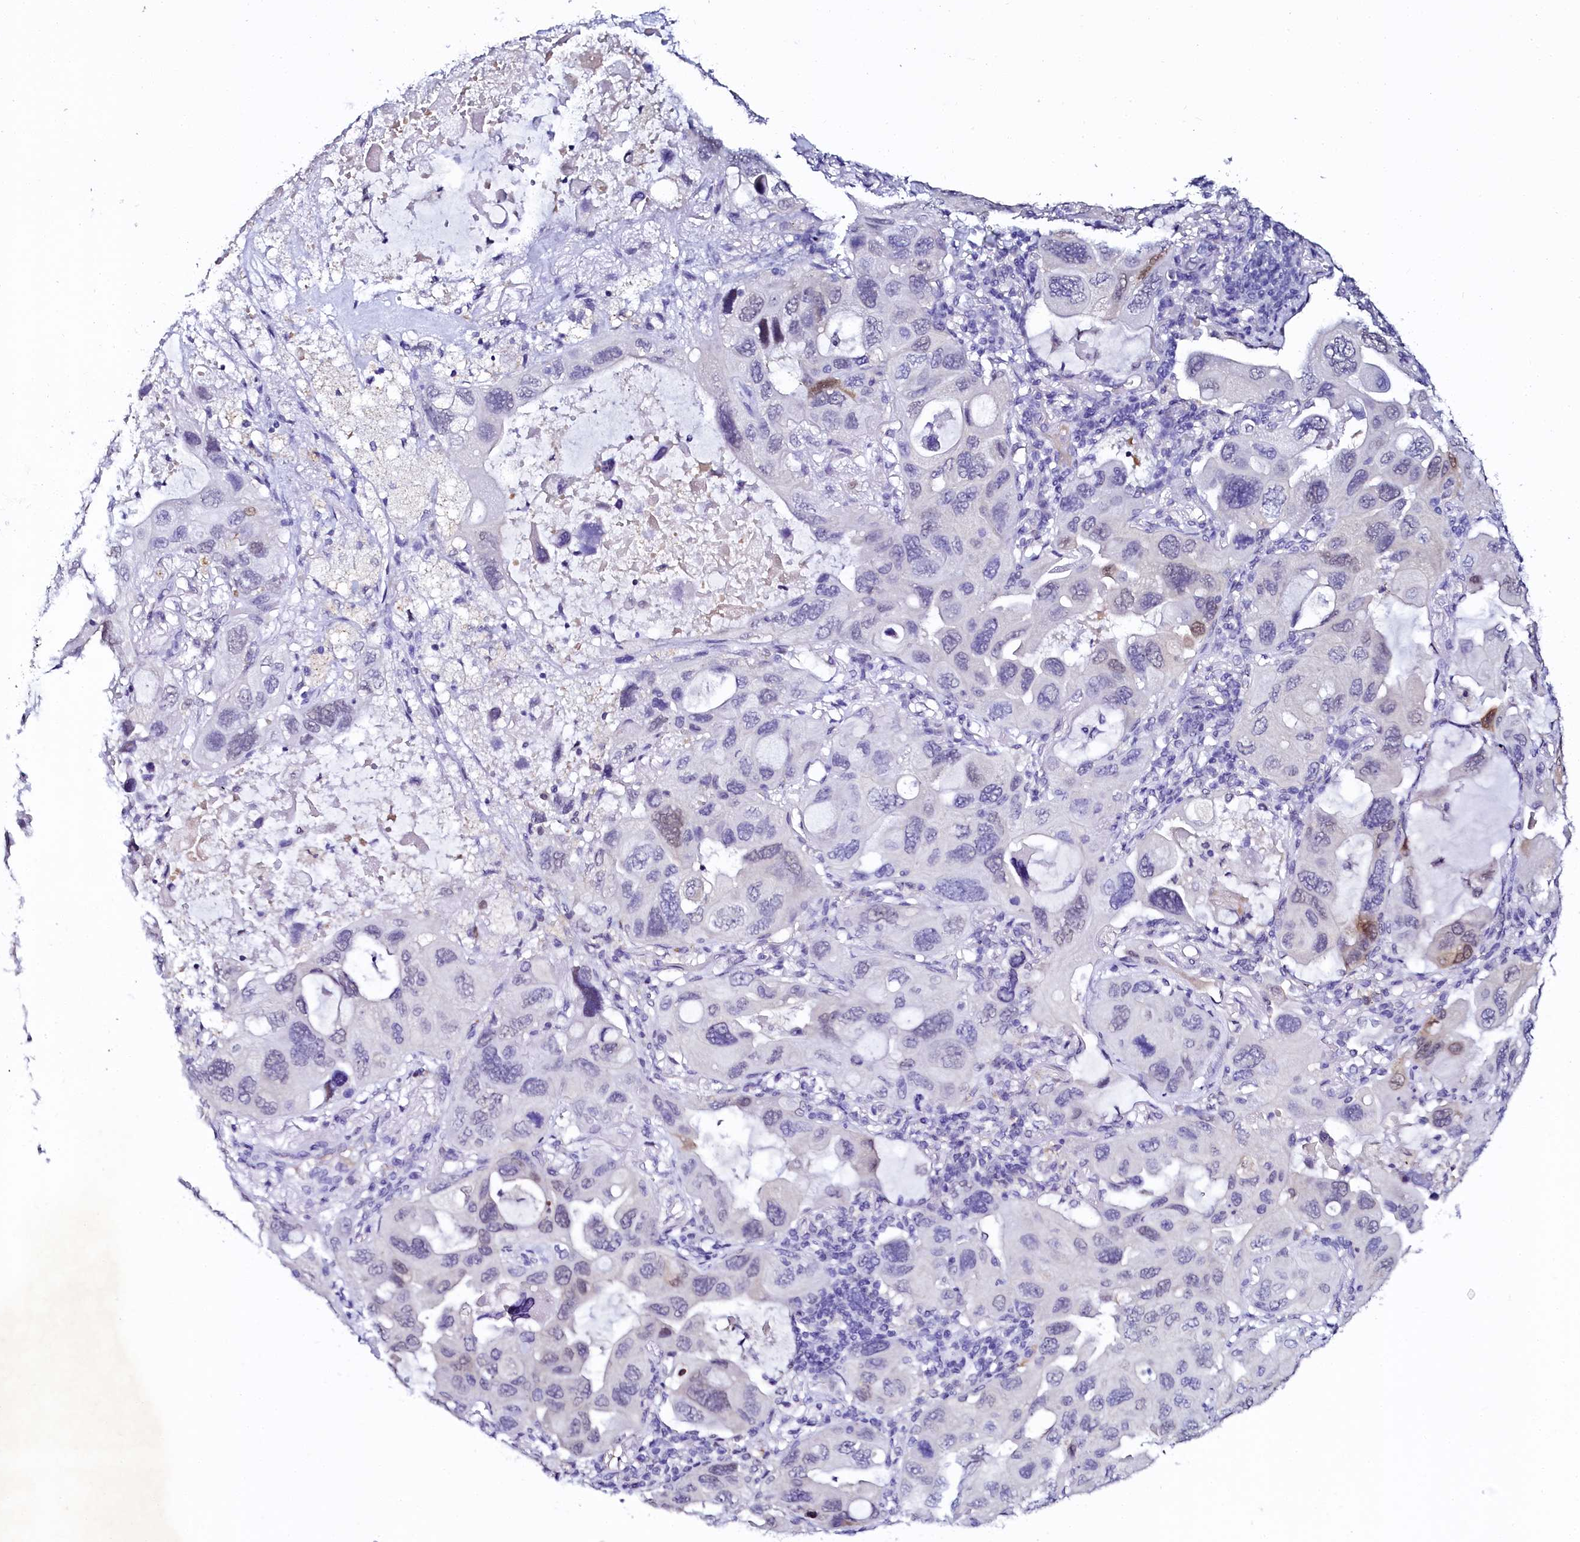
{"staining": {"intensity": "negative", "quantity": "none", "location": "none"}, "tissue": "lung cancer", "cell_type": "Tumor cells", "image_type": "cancer", "snomed": [{"axis": "morphology", "description": "Squamous cell carcinoma, NOS"}, {"axis": "topography", "description": "Lung"}], "caption": "The histopathology image displays no significant positivity in tumor cells of squamous cell carcinoma (lung). (DAB IHC, high magnification).", "gene": "SORD", "patient": {"sex": "female", "age": 73}}